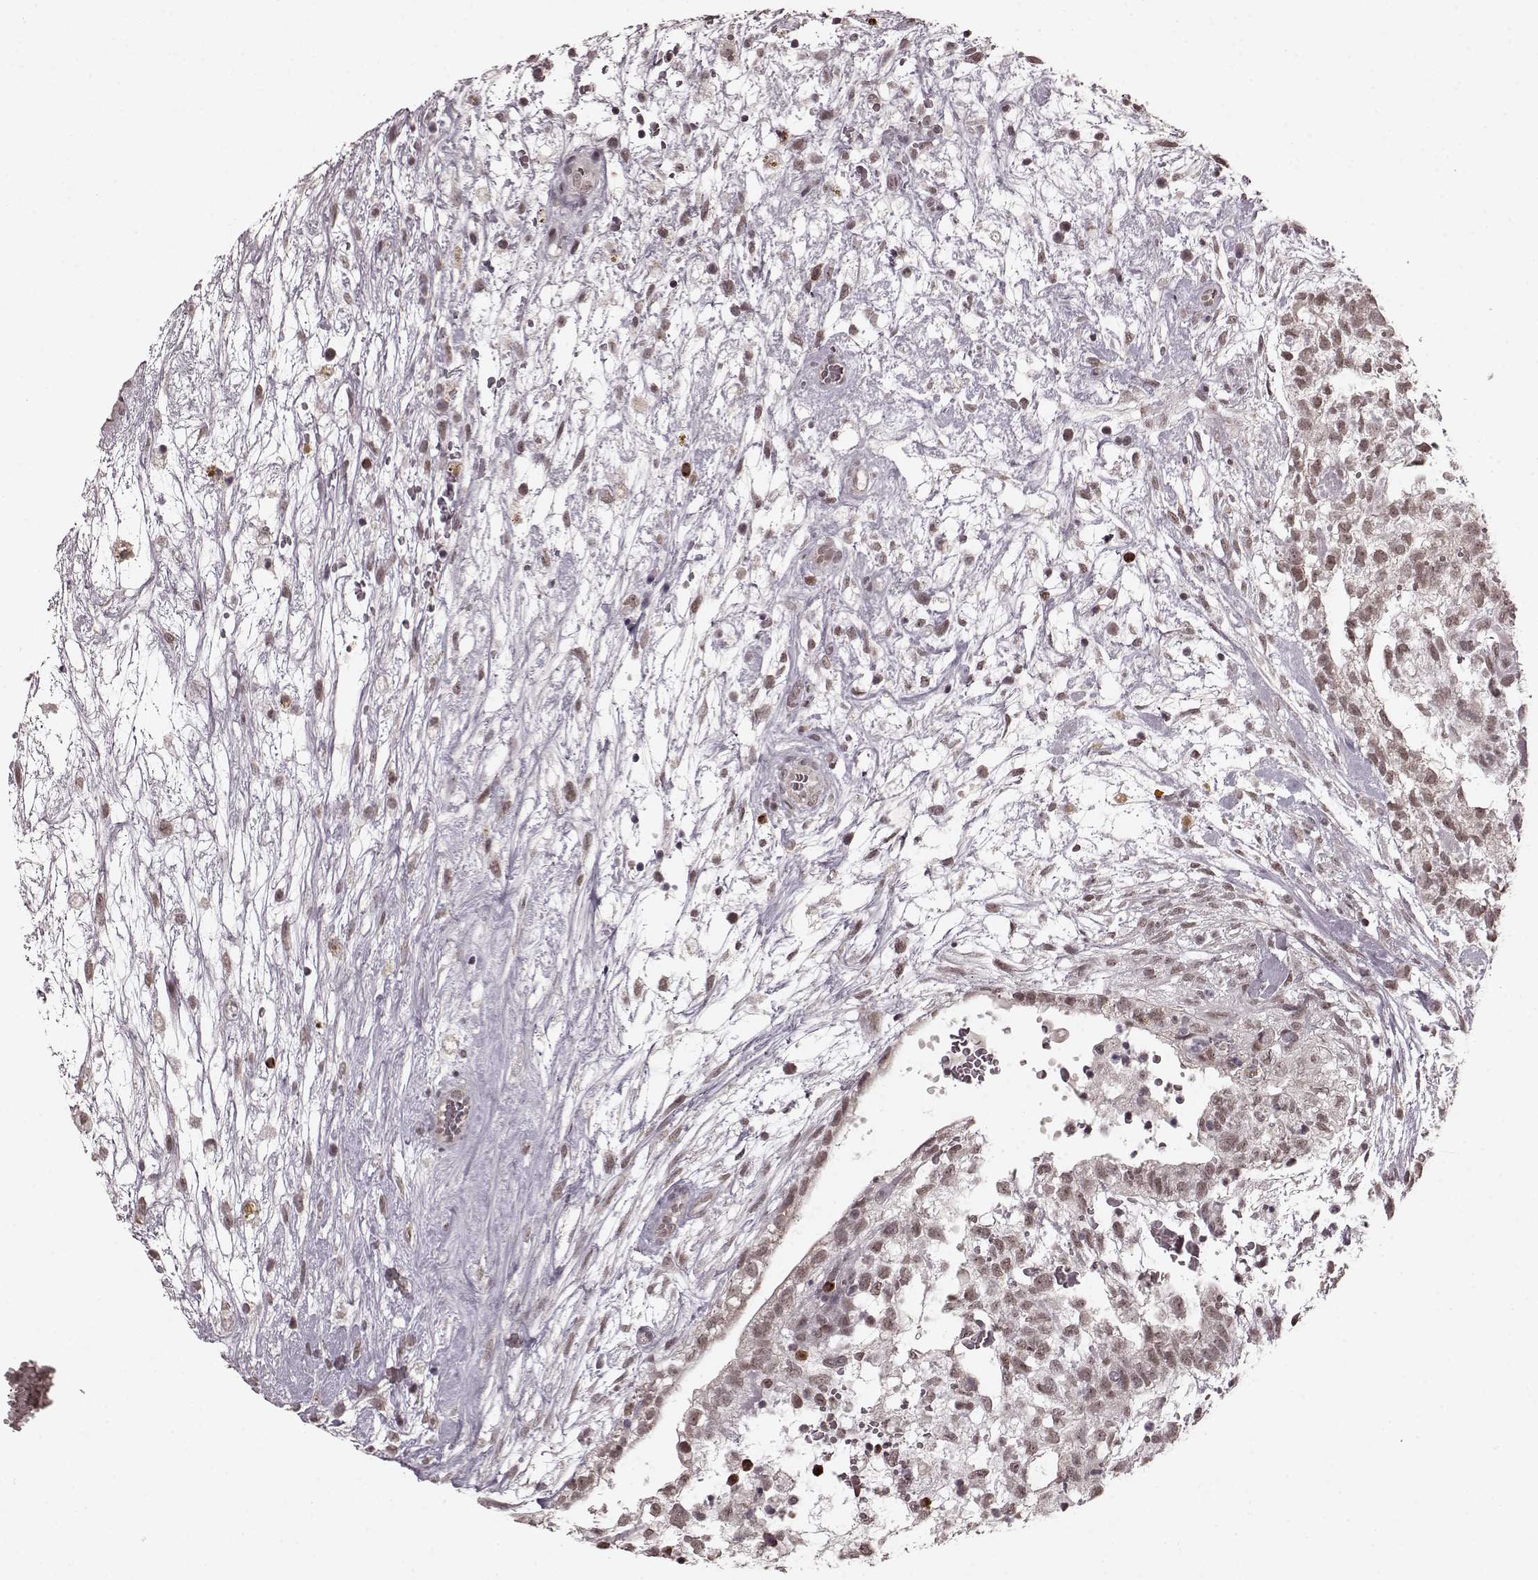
{"staining": {"intensity": "weak", "quantity": ">75%", "location": "nuclear"}, "tissue": "testis cancer", "cell_type": "Tumor cells", "image_type": "cancer", "snomed": [{"axis": "morphology", "description": "Normal tissue, NOS"}, {"axis": "morphology", "description": "Carcinoma, Embryonal, NOS"}, {"axis": "topography", "description": "Testis"}], "caption": "A photomicrograph of testis cancer (embryonal carcinoma) stained for a protein shows weak nuclear brown staining in tumor cells. Using DAB (brown) and hematoxylin (blue) stains, captured at high magnification using brightfield microscopy.", "gene": "PLCB4", "patient": {"sex": "male", "age": 32}}